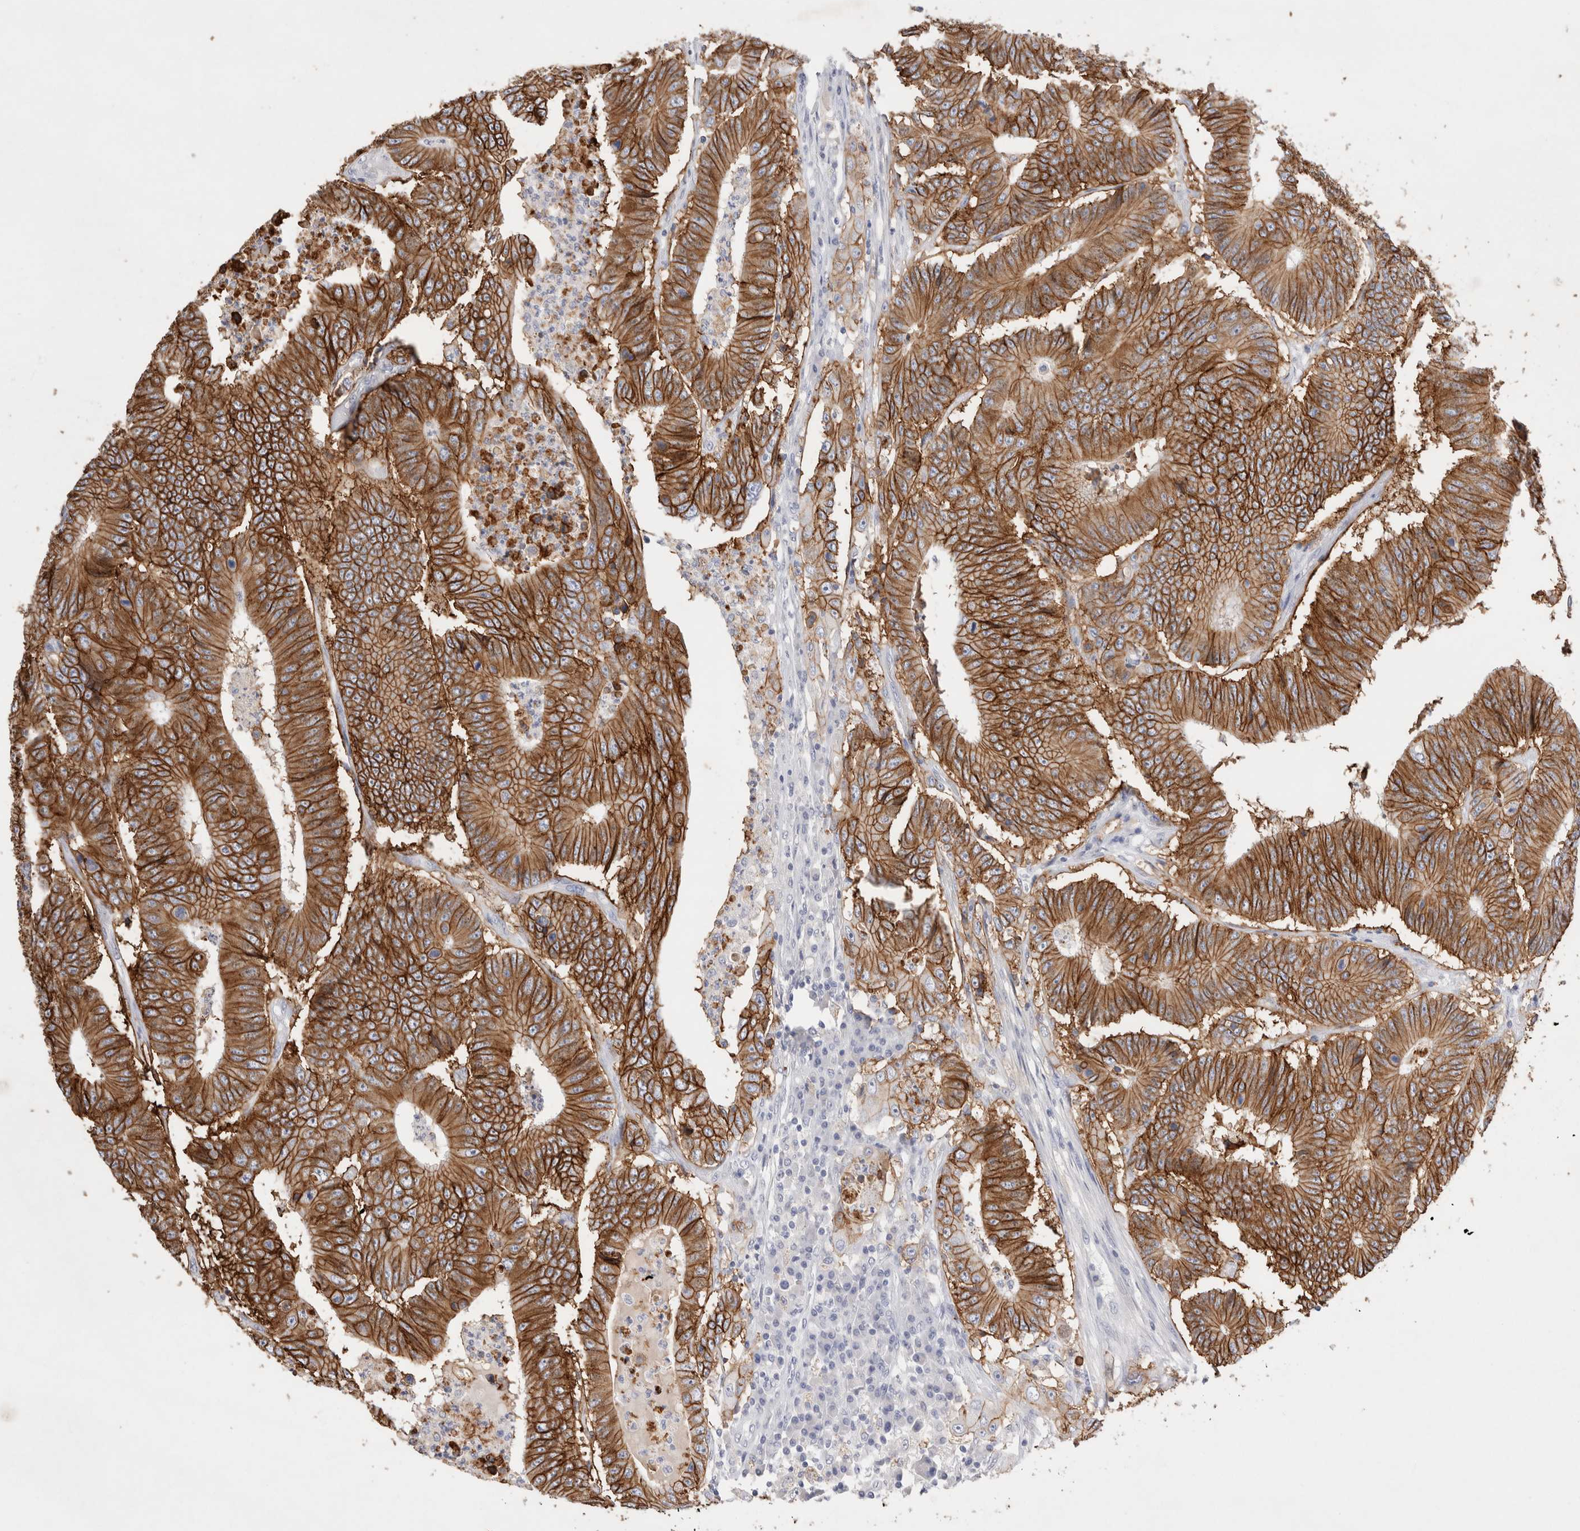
{"staining": {"intensity": "strong", "quantity": ">75%", "location": "cytoplasmic/membranous"}, "tissue": "colorectal cancer", "cell_type": "Tumor cells", "image_type": "cancer", "snomed": [{"axis": "morphology", "description": "Adenocarcinoma, NOS"}, {"axis": "topography", "description": "Colon"}], "caption": "A high-resolution image shows IHC staining of colorectal adenocarcinoma, which exhibits strong cytoplasmic/membranous positivity in approximately >75% of tumor cells.", "gene": "EPCAM", "patient": {"sex": "male", "age": 83}}